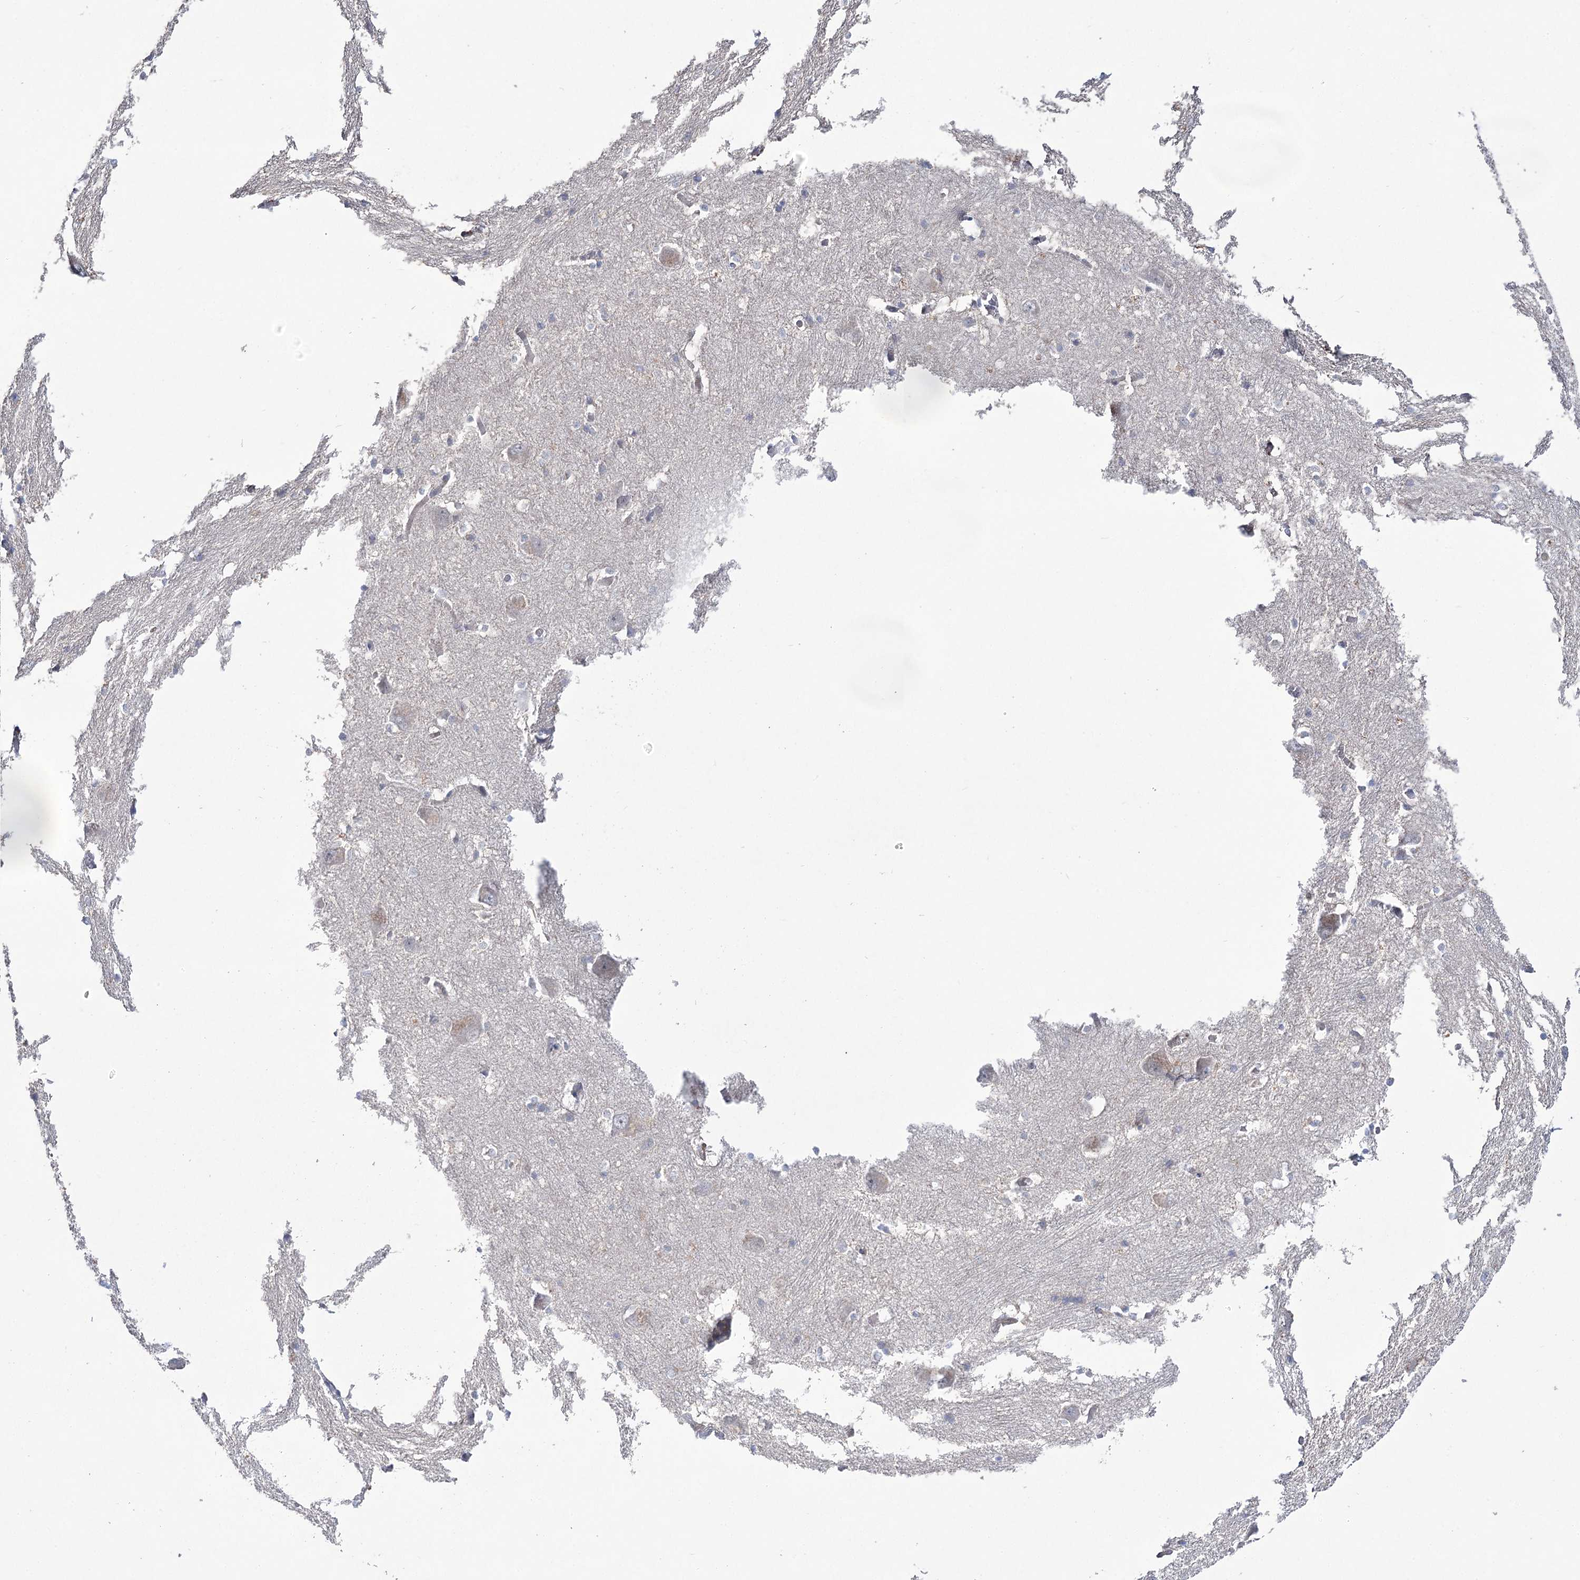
{"staining": {"intensity": "negative", "quantity": "none", "location": "none"}, "tissue": "caudate", "cell_type": "Glial cells", "image_type": "normal", "snomed": [{"axis": "morphology", "description": "Normal tissue, NOS"}, {"axis": "topography", "description": "Lateral ventricle wall"}], "caption": "Human caudate stained for a protein using immunohistochemistry (IHC) exhibits no staining in glial cells.", "gene": "ECHDC3", "patient": {"sex": "male", "age": 37}}